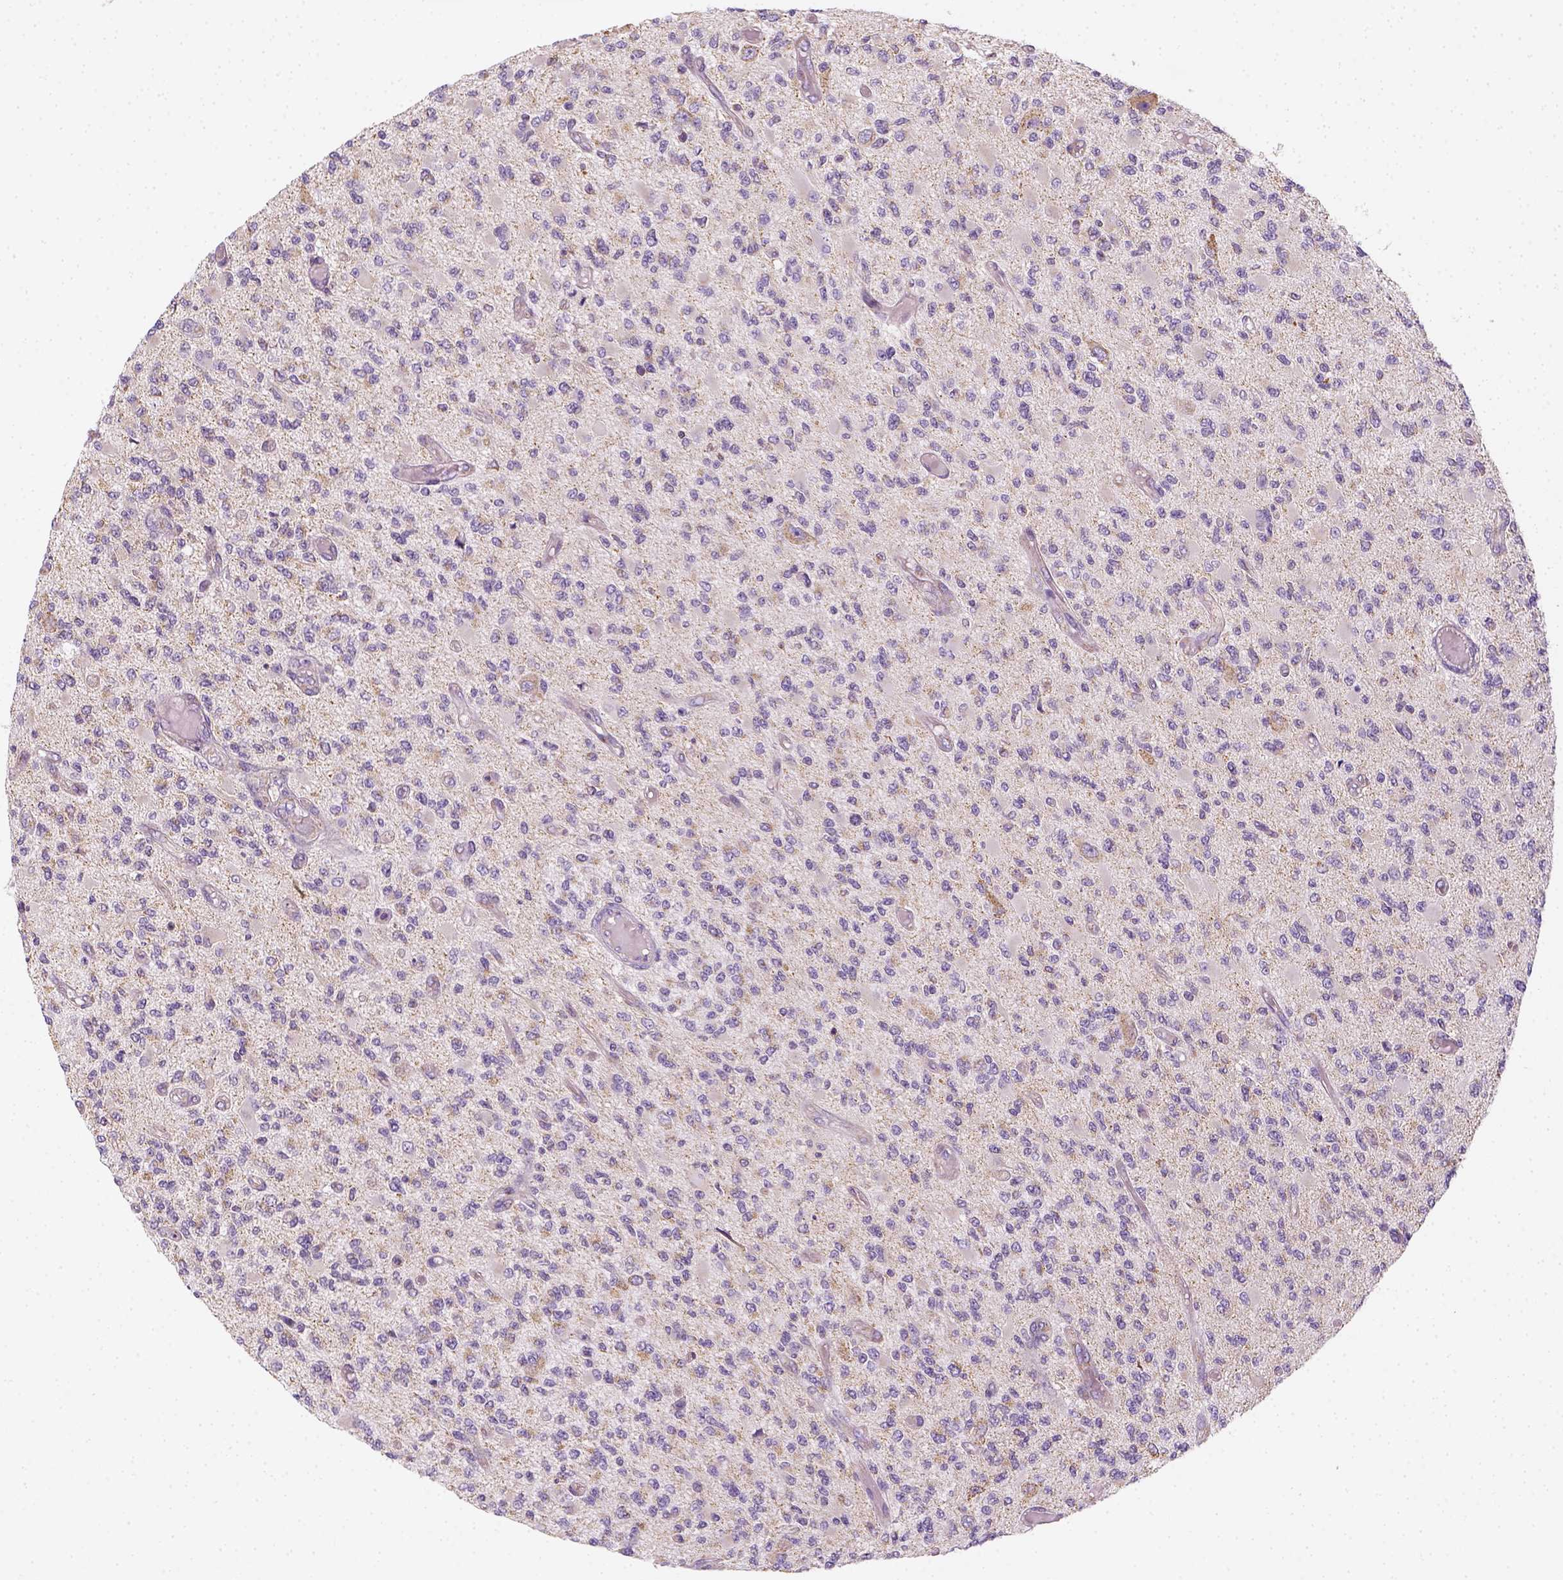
{"staining": {"intensity": "negative", "quantity": "none", "location": "none"}, "tissue": "glioma", "cell_type": "Tumor cells", "image_type": "cancer", "snomed": [{"axis": "morphology", "description": "Glioma, malignant, High grade"}, {"axis": "topography", "description": "Brain"}], "caption": "Human glioma stained for a protein using immunohistochemistry (IHC) shows no staining in tumor cells.", "gene": "AWAT2", "patient": {"sex": "female", "age": 63}}